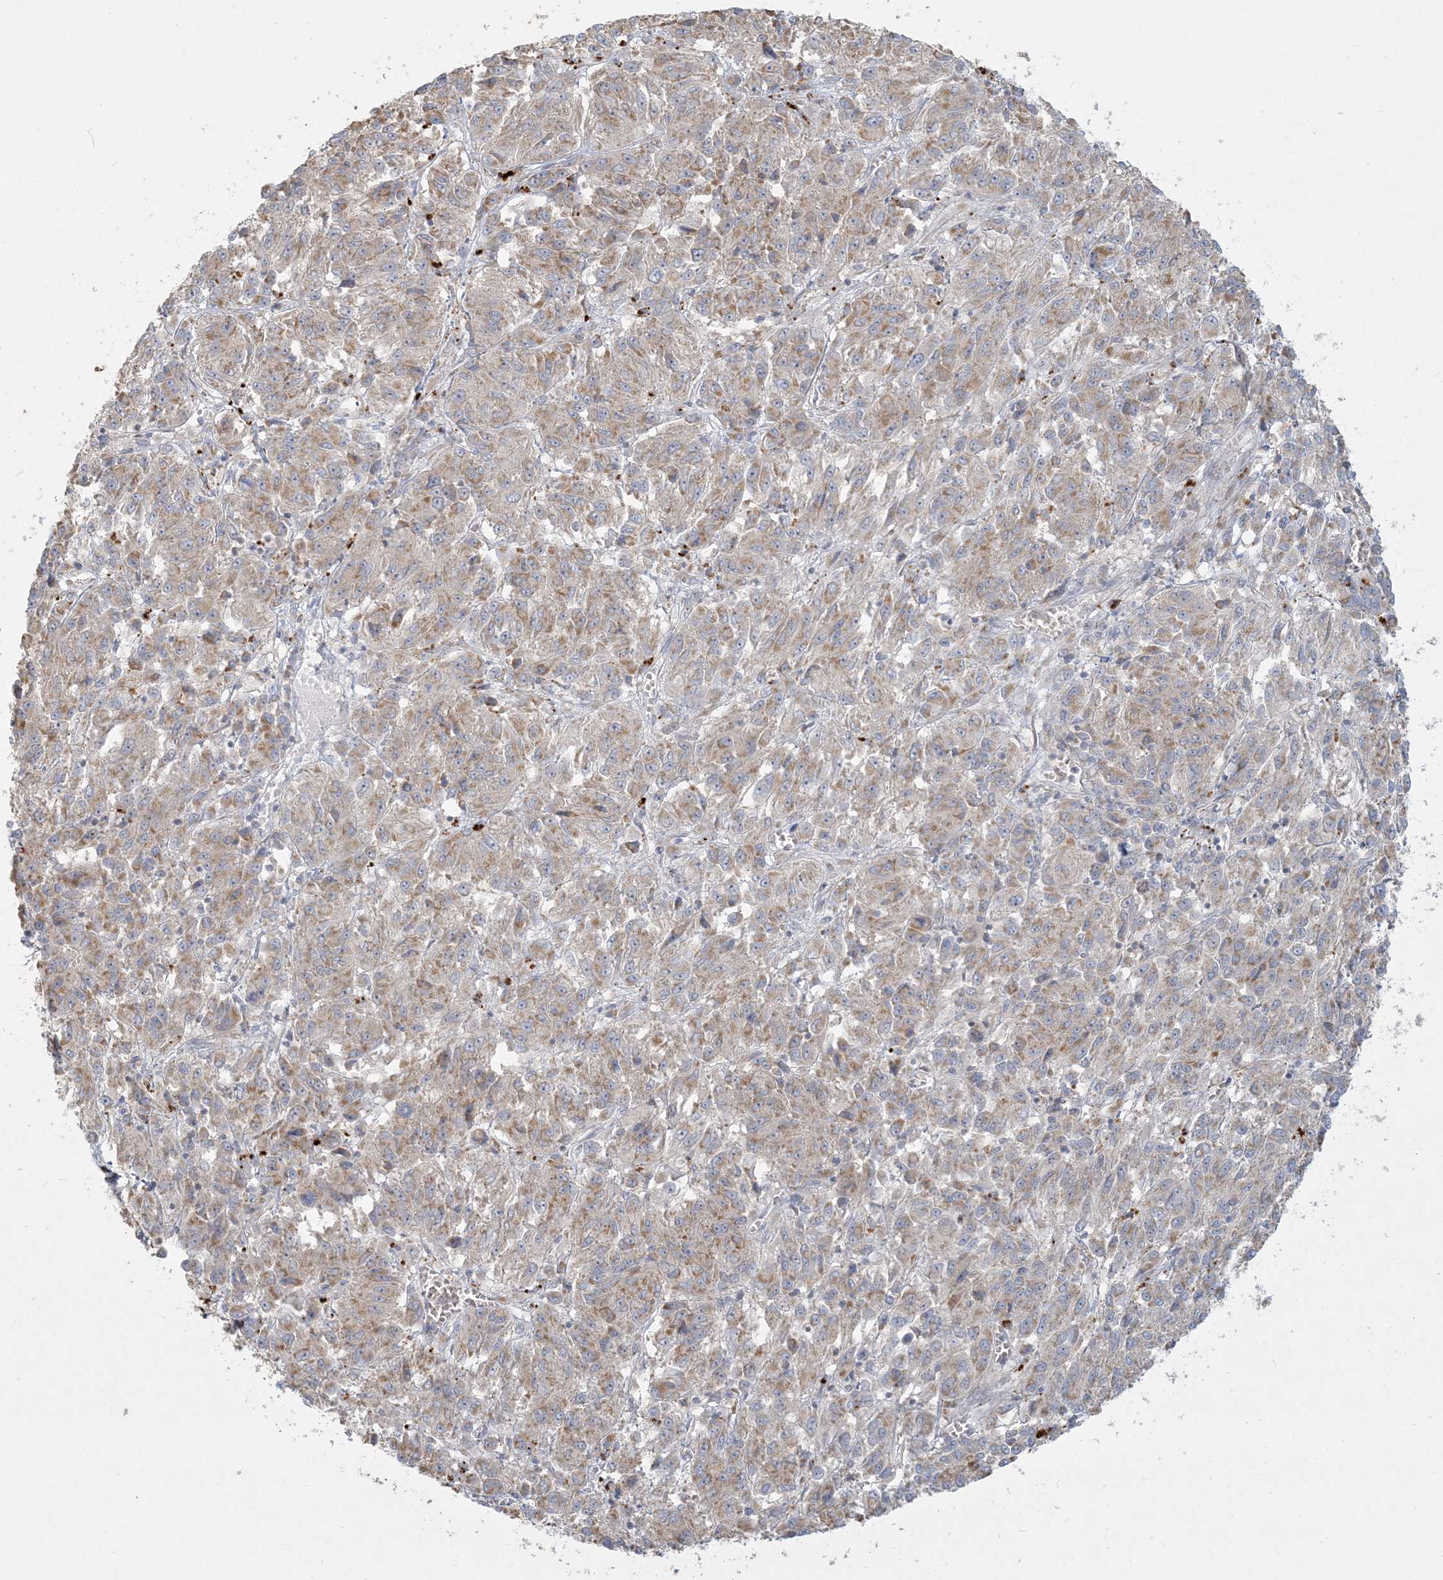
{"staining": {"intensity": "weak", "quantity": ">75%", "location": "cytoplasmic/membranous"}, "tissue": "melanoma", "cell_type": "Tumor cells", "image_type": "cancer", "snomed": [{"axis": "morphology", "description": "Malignant melanoma, Metastatic site"}, {"axis": "topography", "description": "Lung"}], "caption": "Immunohistochemical staining of melanoma displays low levels of weak cytoplasmic/membranous protein staining in about >75% of tumor cells.", "gene": "MCAT", "patient": {"sex": "male", "age": 64}}